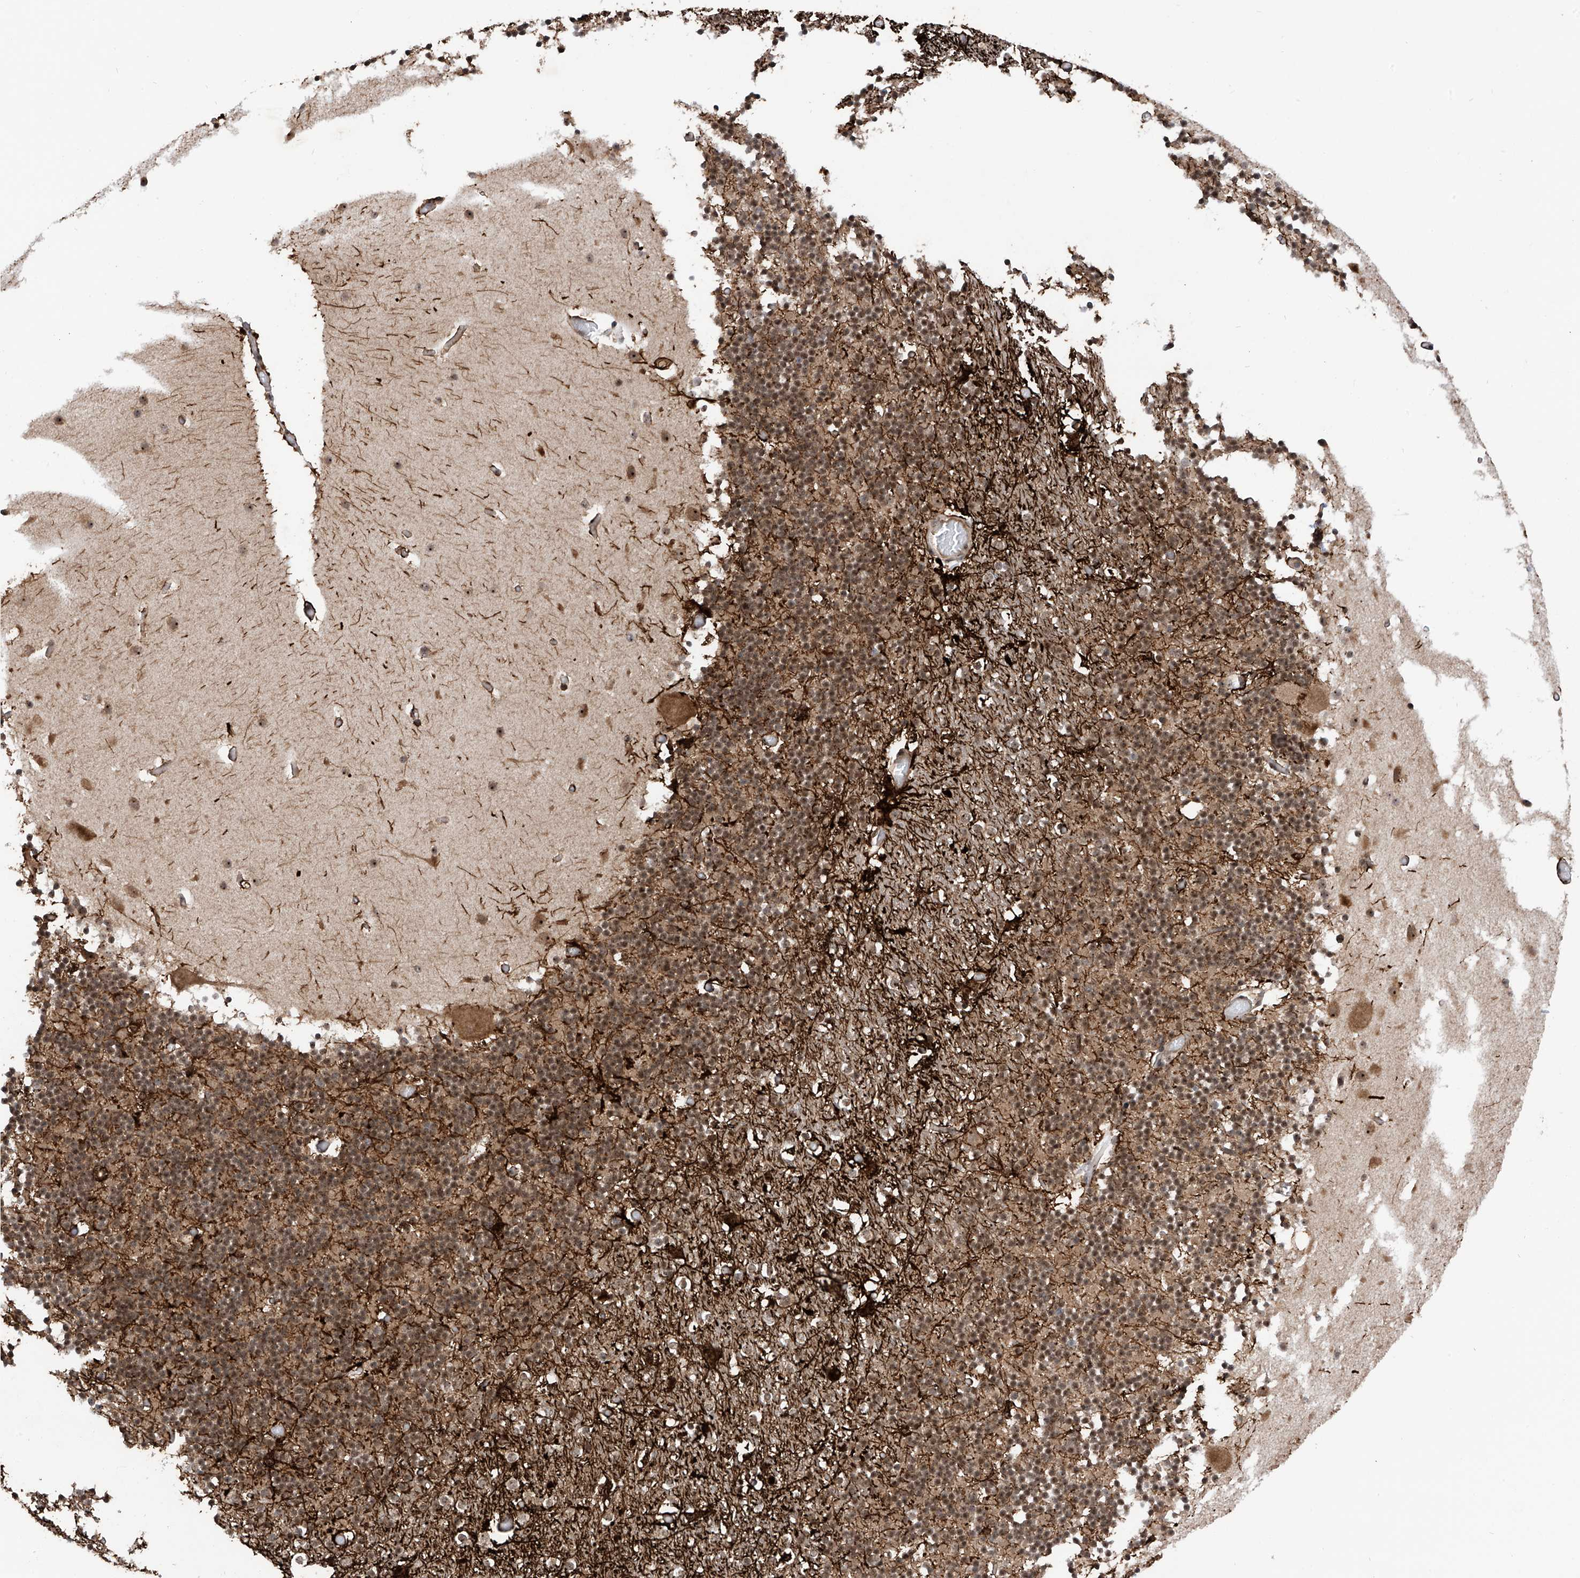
{"staining": {"intensity": "moderate", "quantity": "25%-75%", "location": "cytoplasmic/membranous,nuclear"}, "tissue": "cerebellum", "cell_type": "Cells in granular layer", "image_type": "normal", "snomed": [{"axis": "morphology", "description": "Normal tissue, NOS"}, {"axis": "topography", "description": "Cerebellum"}], "caption": "Immunohistochemical staining of normal cerebellum exhibits 25%-75% levels of moderate cytoplasmic/membranous,nuclear protein staining in approximately 25%-75% of cells in granular layer.", "gene": "C1orf131", "patient": {"sex": "male", "age": 57}}